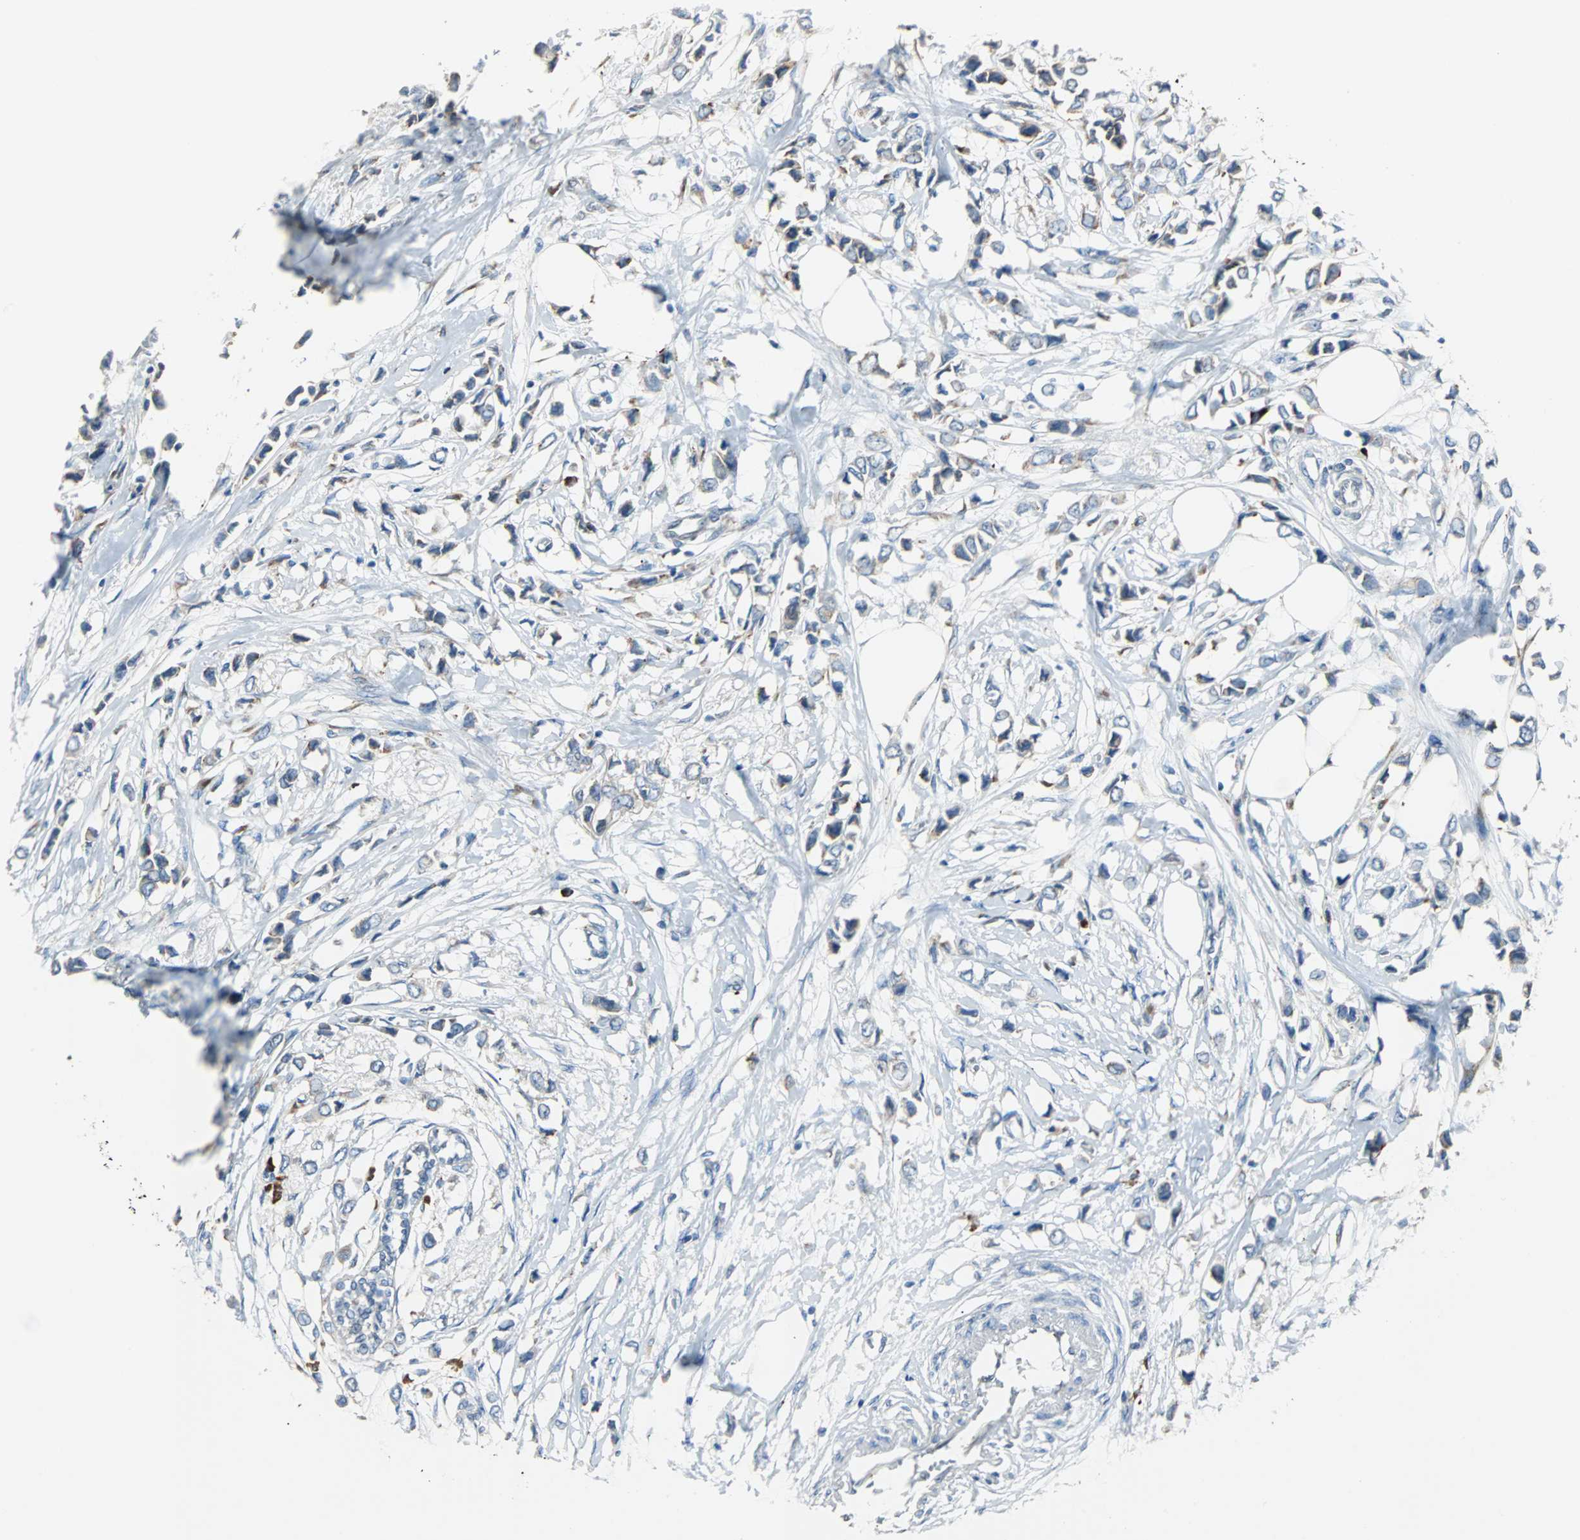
{"staining": {"intensity": "weak", "quantity": "25%-75%", "location": "cytoplasmic/membranous"}, "tissue": "breast cancer", "cell_type": "Tumor cells", "image_type": "cancer", "snomed": [{"axis": "morphology", "description": "Lobular carcinoma"}, {"axis": "topography", "description": "Breast"}], "caption": "A brown stain labels weak cytoplasmic/membranous positivity of a protein in human breast cancer tumor cells.", "gene": "PDIA4", "patient": {"sex": "female", "age": 51}}